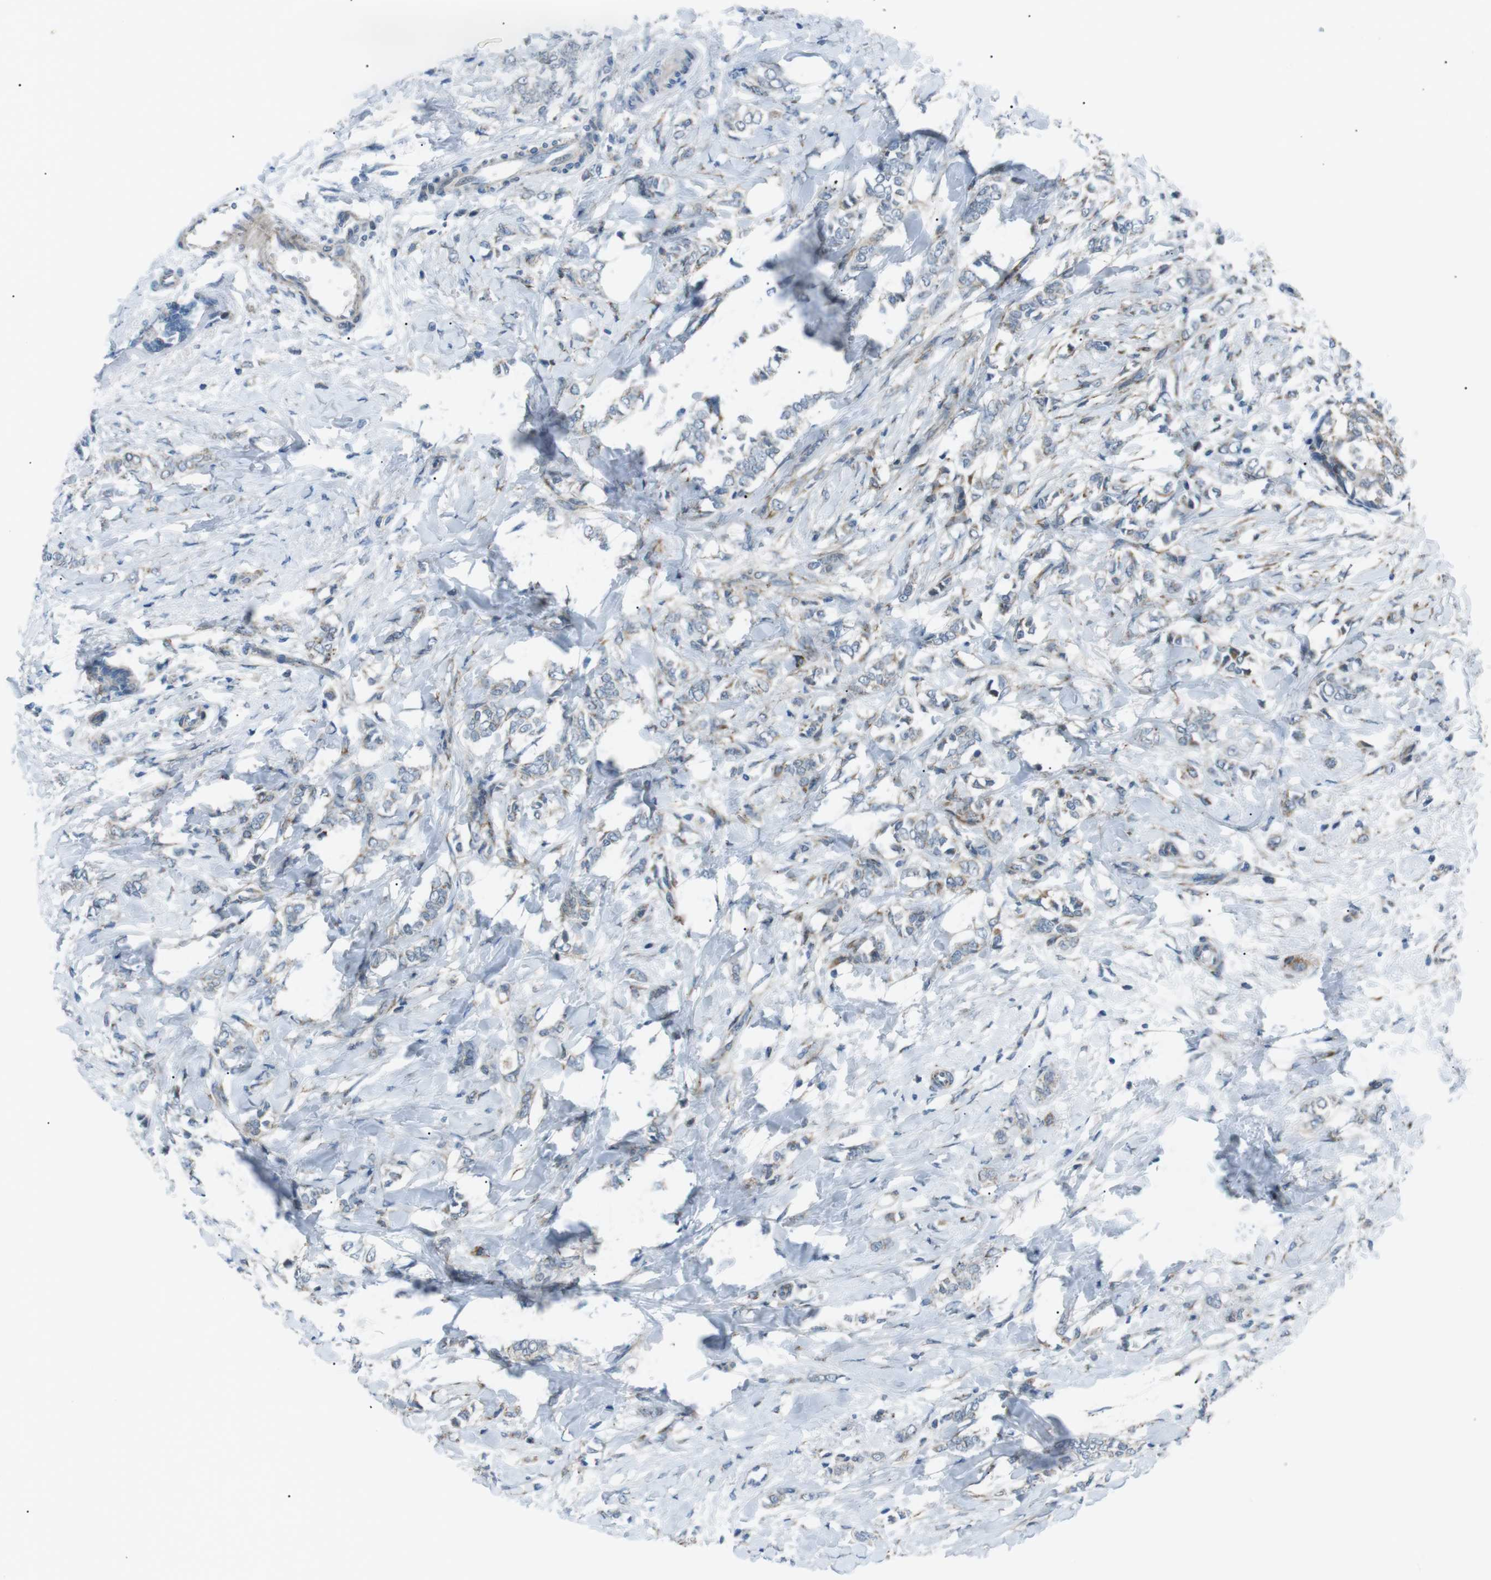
{"staining": {"intensity": "moderate", "quantity": "25%-75%", "location": "cytoplasmic/membranous"}, "tissue": "breast cancer", "cell_type": "Tumor cells", "image_type": "cancer", "snomed": [{"axis": "morphology", "description": "Lobular carcinoma, in situ"}, {"axis": "morphology", "description": "Lobular carcinoma"}, {"axis": "topography", "description": "Breast"}], "caption": "Immunohistochemical staining of breast cancer shows moderate cytoplasmic/membranous protein positivity in approximately 25%-75% of tumor cells.", "gene": "ARID5B", "patient": {"sex": "female", "age": 41}}